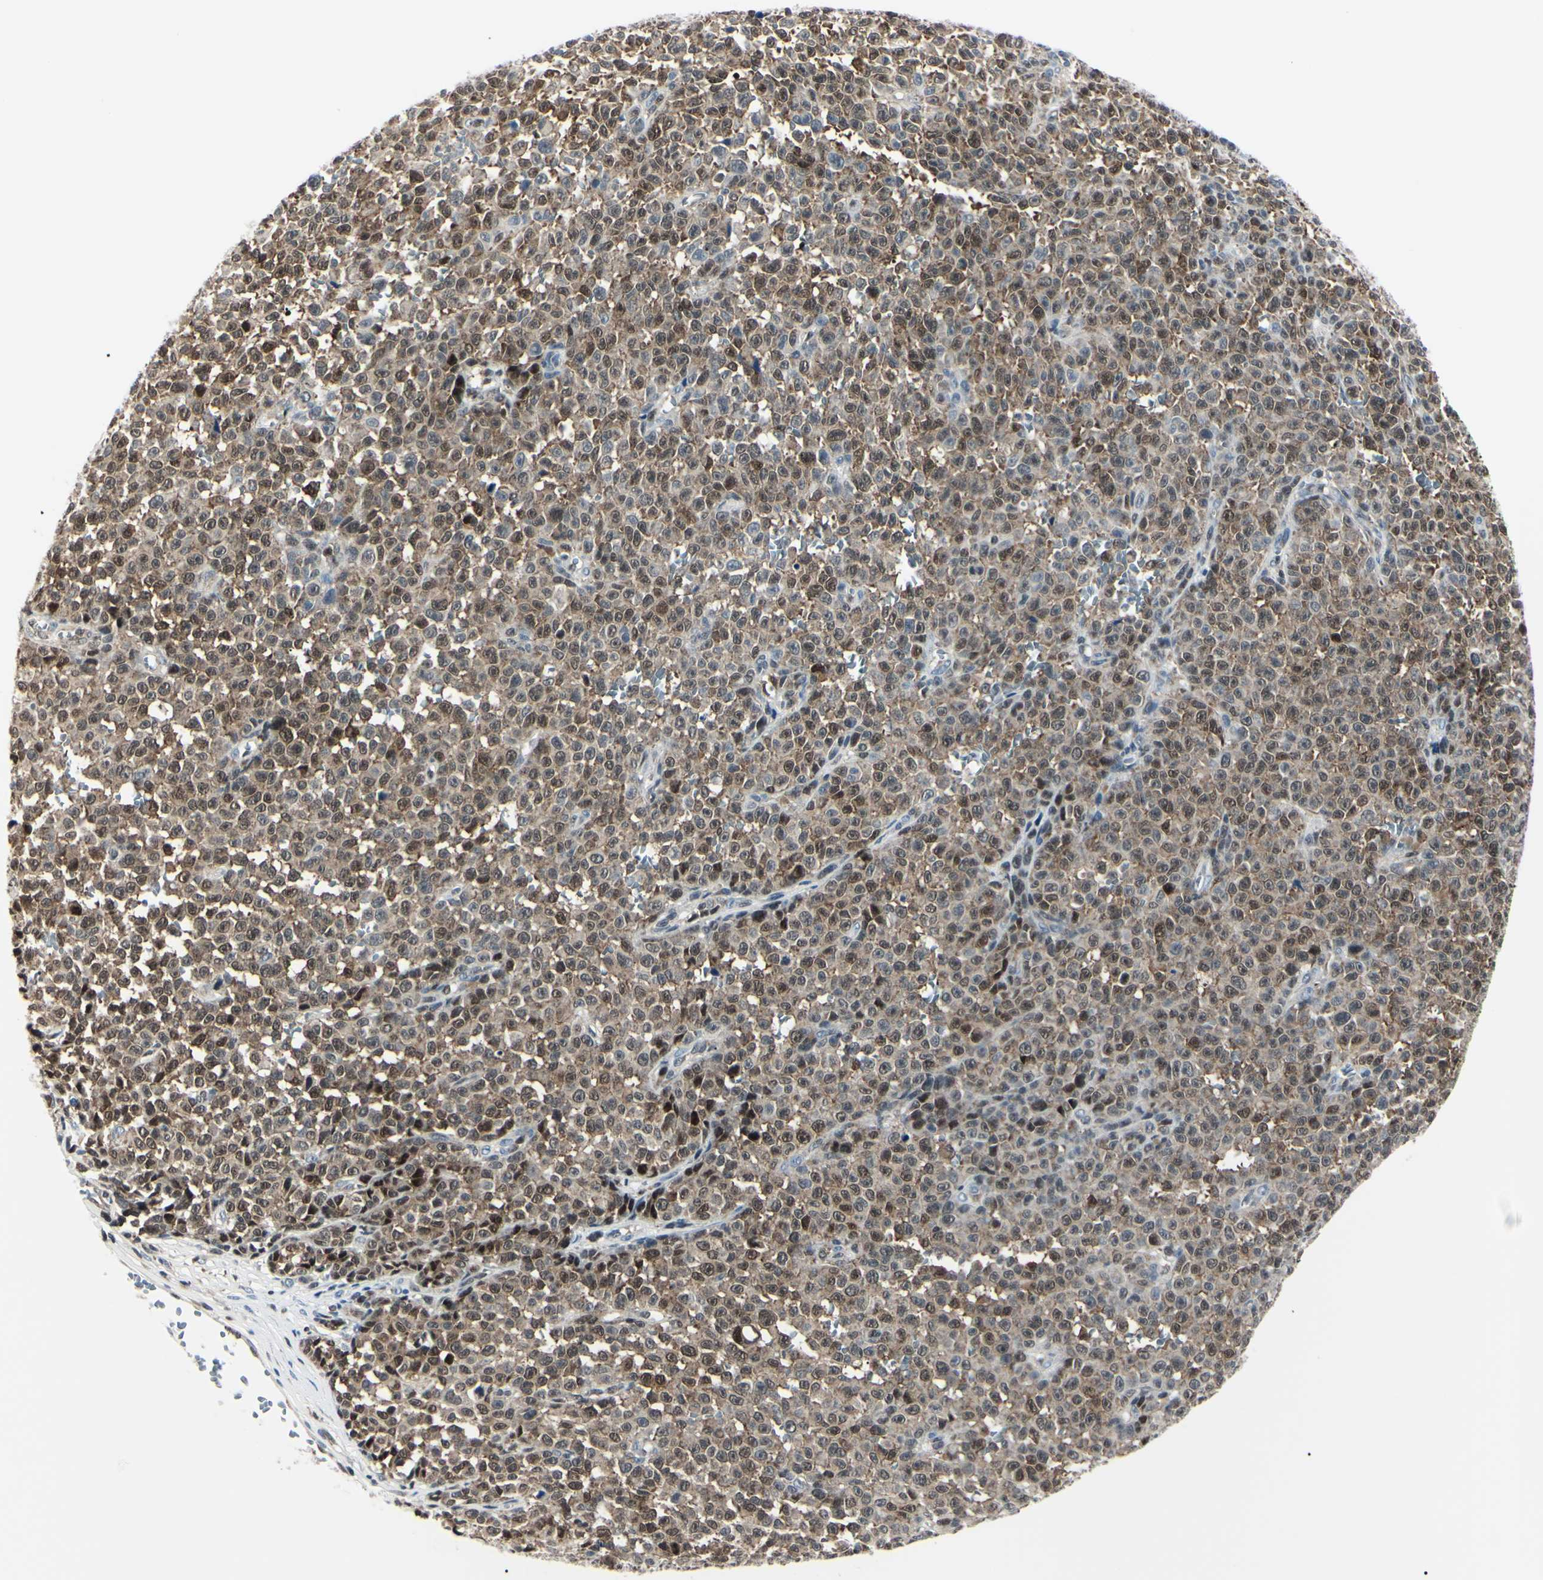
{"staining": {"intensity": "moderate", "quantity": ">75%", "location": "cytoplasmic/membranous"}, "tissue": "melanoma", "cell_type": "Tumor cells", "image_type": "cancer", "snomed": [{"axis": "morphology", "description": "Malignant melanoma, NOS"}, {"axis": "topography", "description": "Skin"}], "caption": "Approximately >75% of tumor cells in human melanoma demonstrate moderate cytoplasmic/membranous protein positivity as visualized by brown immunohistochemical staining.", "gene": "PGK1", "patient": {"sex": "female", "age": 82}}